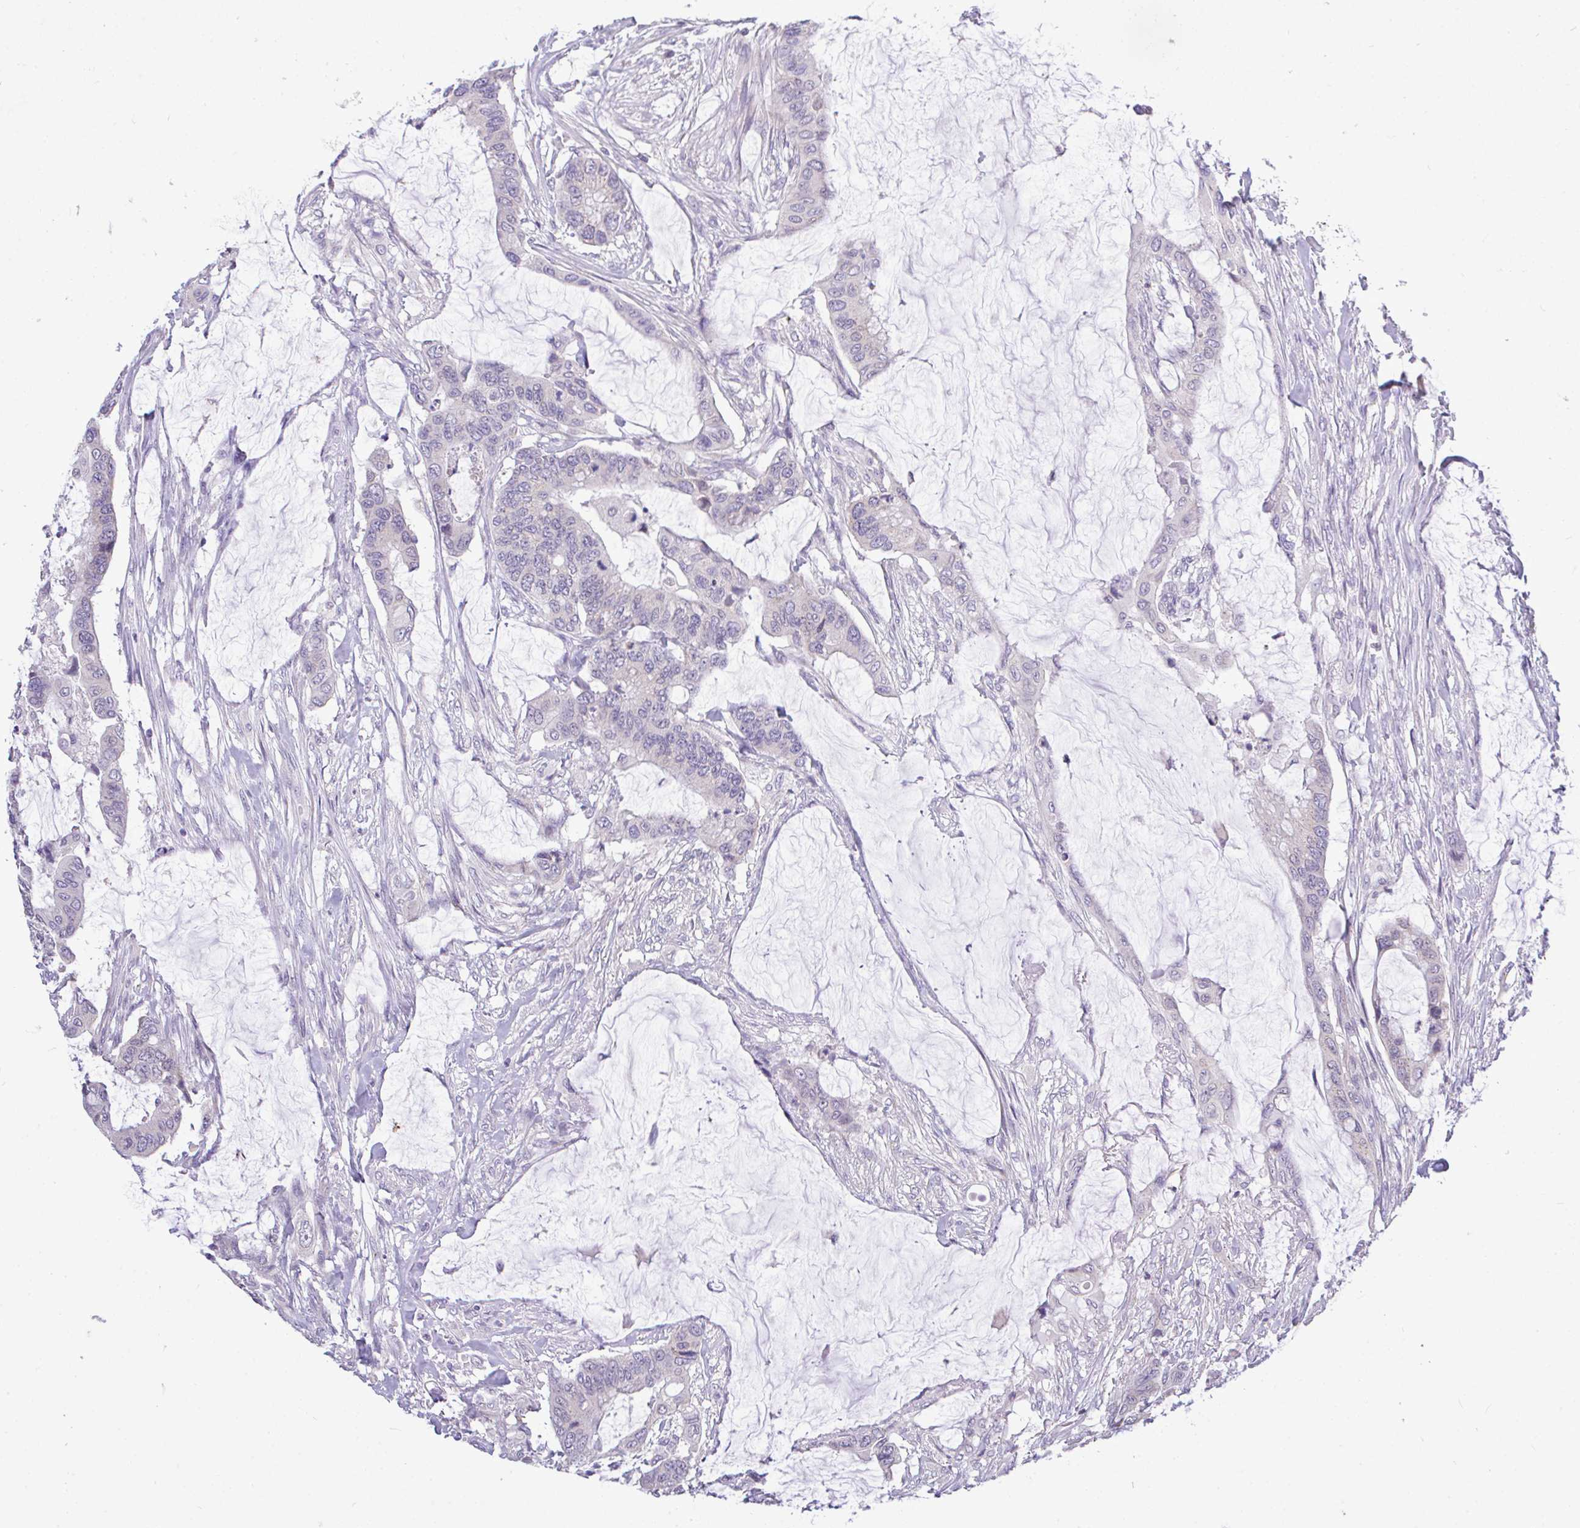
{"staining": {"intensity": "negative", "quantity": "none", "location": "none"}, "tissue": "colorectal cancer", "cell_type": "Tumor cells", "image_type": "cancer", "snomed": [{"axis": "morphology", "description": "Adenocarcinoma, NOS"}, {"axis": "topography", "description": "Rectum"}], "caption": "Adenocarcinoma (colorectal) was stained to show a protein in brown. There is no significant expression in tumor cells.", "gene": "PIGK", "patient": {"sex": "female", "age": 59}}